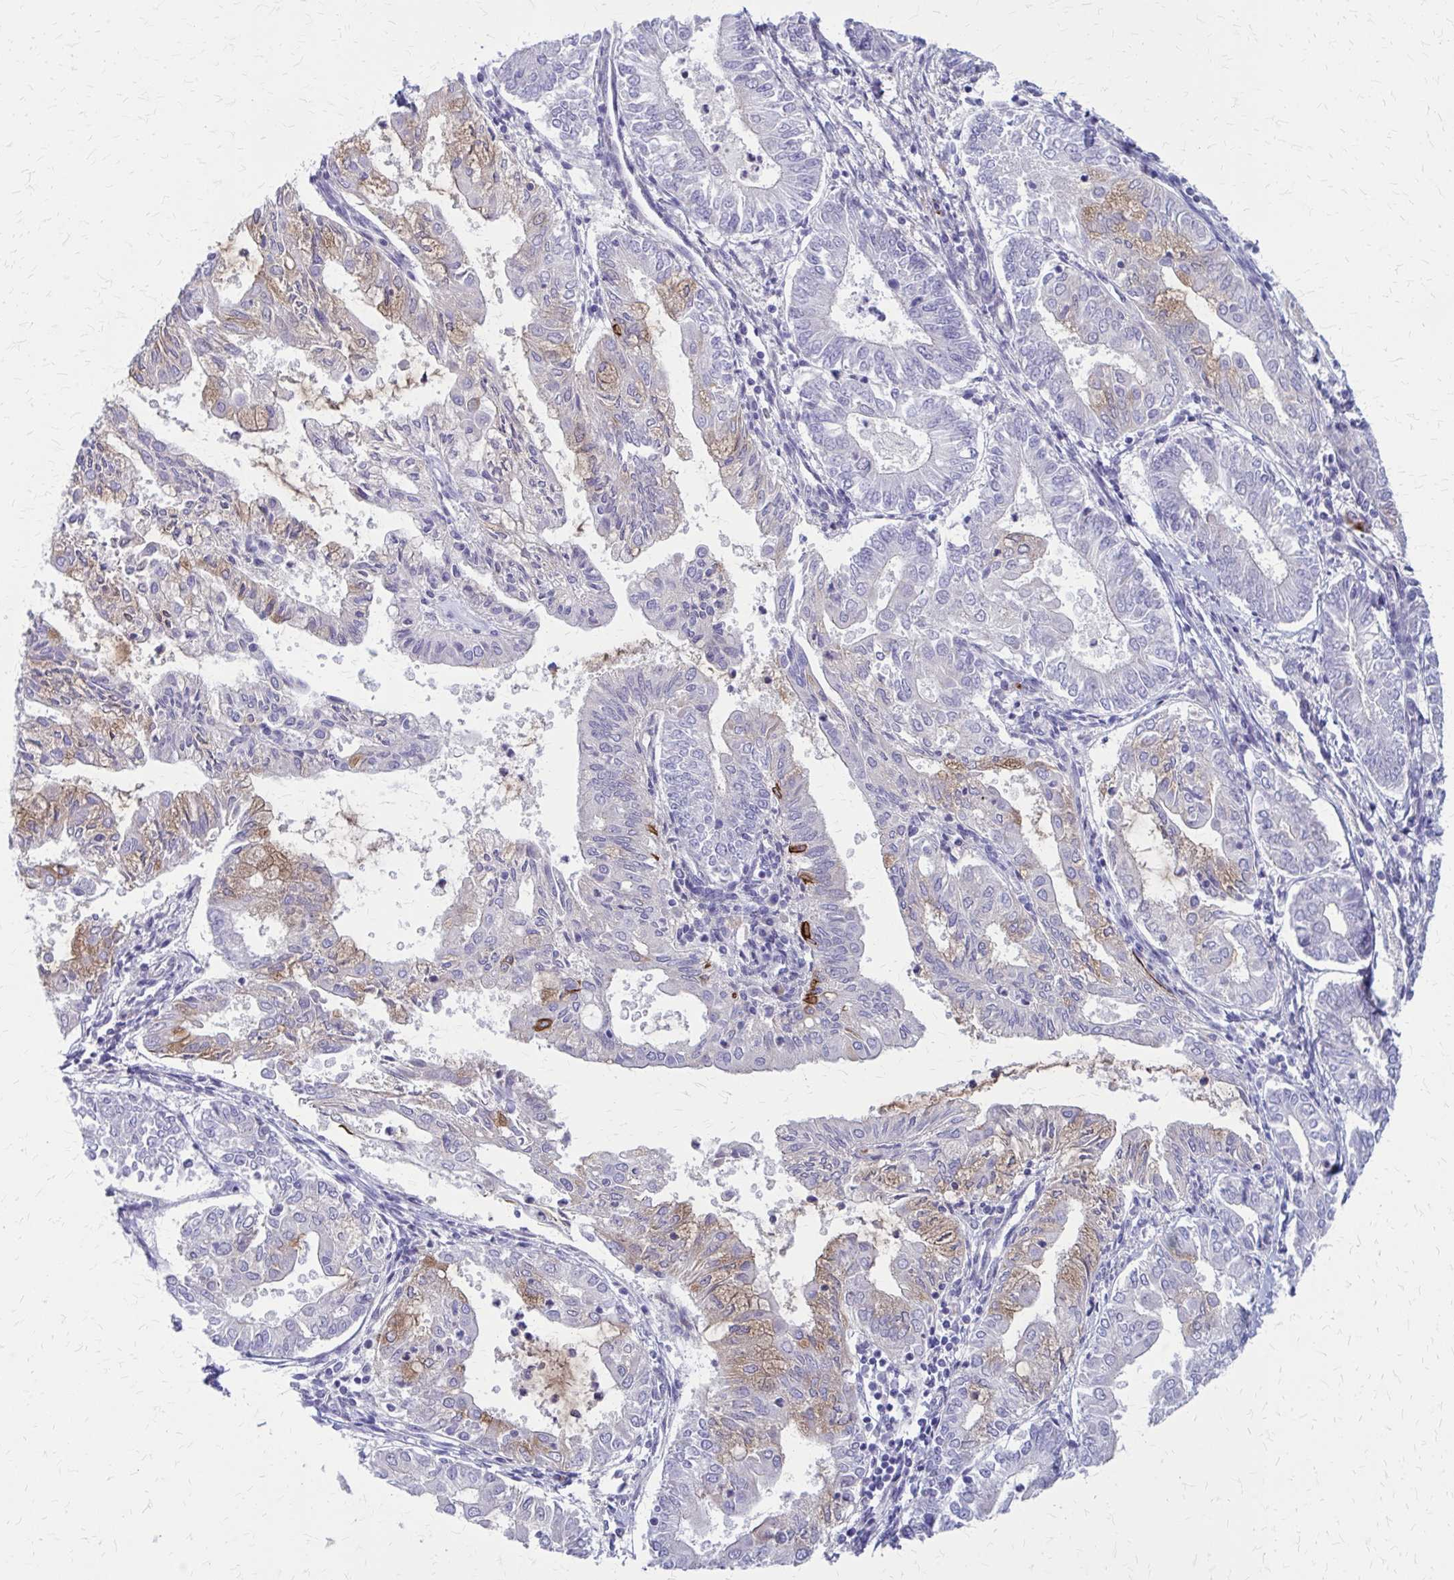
{"staining": {"intensity": "weak", "quantity": "25%-75%", "location": "cytoplasmic/membranous"}, "tissue": "endometrial cancer", "cell_type": "Tumor cells", "image_type": "cancer", "snomed": [{"axis": "morphology", "description": "Adenocarcinoma, NOS"}, {"axis": "topography", "description": "Endometrium"}], "caption": "This is a histology image of IHC staining of endometrial cancer, which shows weak expression in the cytoplasmic/membranous of tumor cells.", "gene": "GLYATL2", "patient": {"sex": "female", "age": 68}}